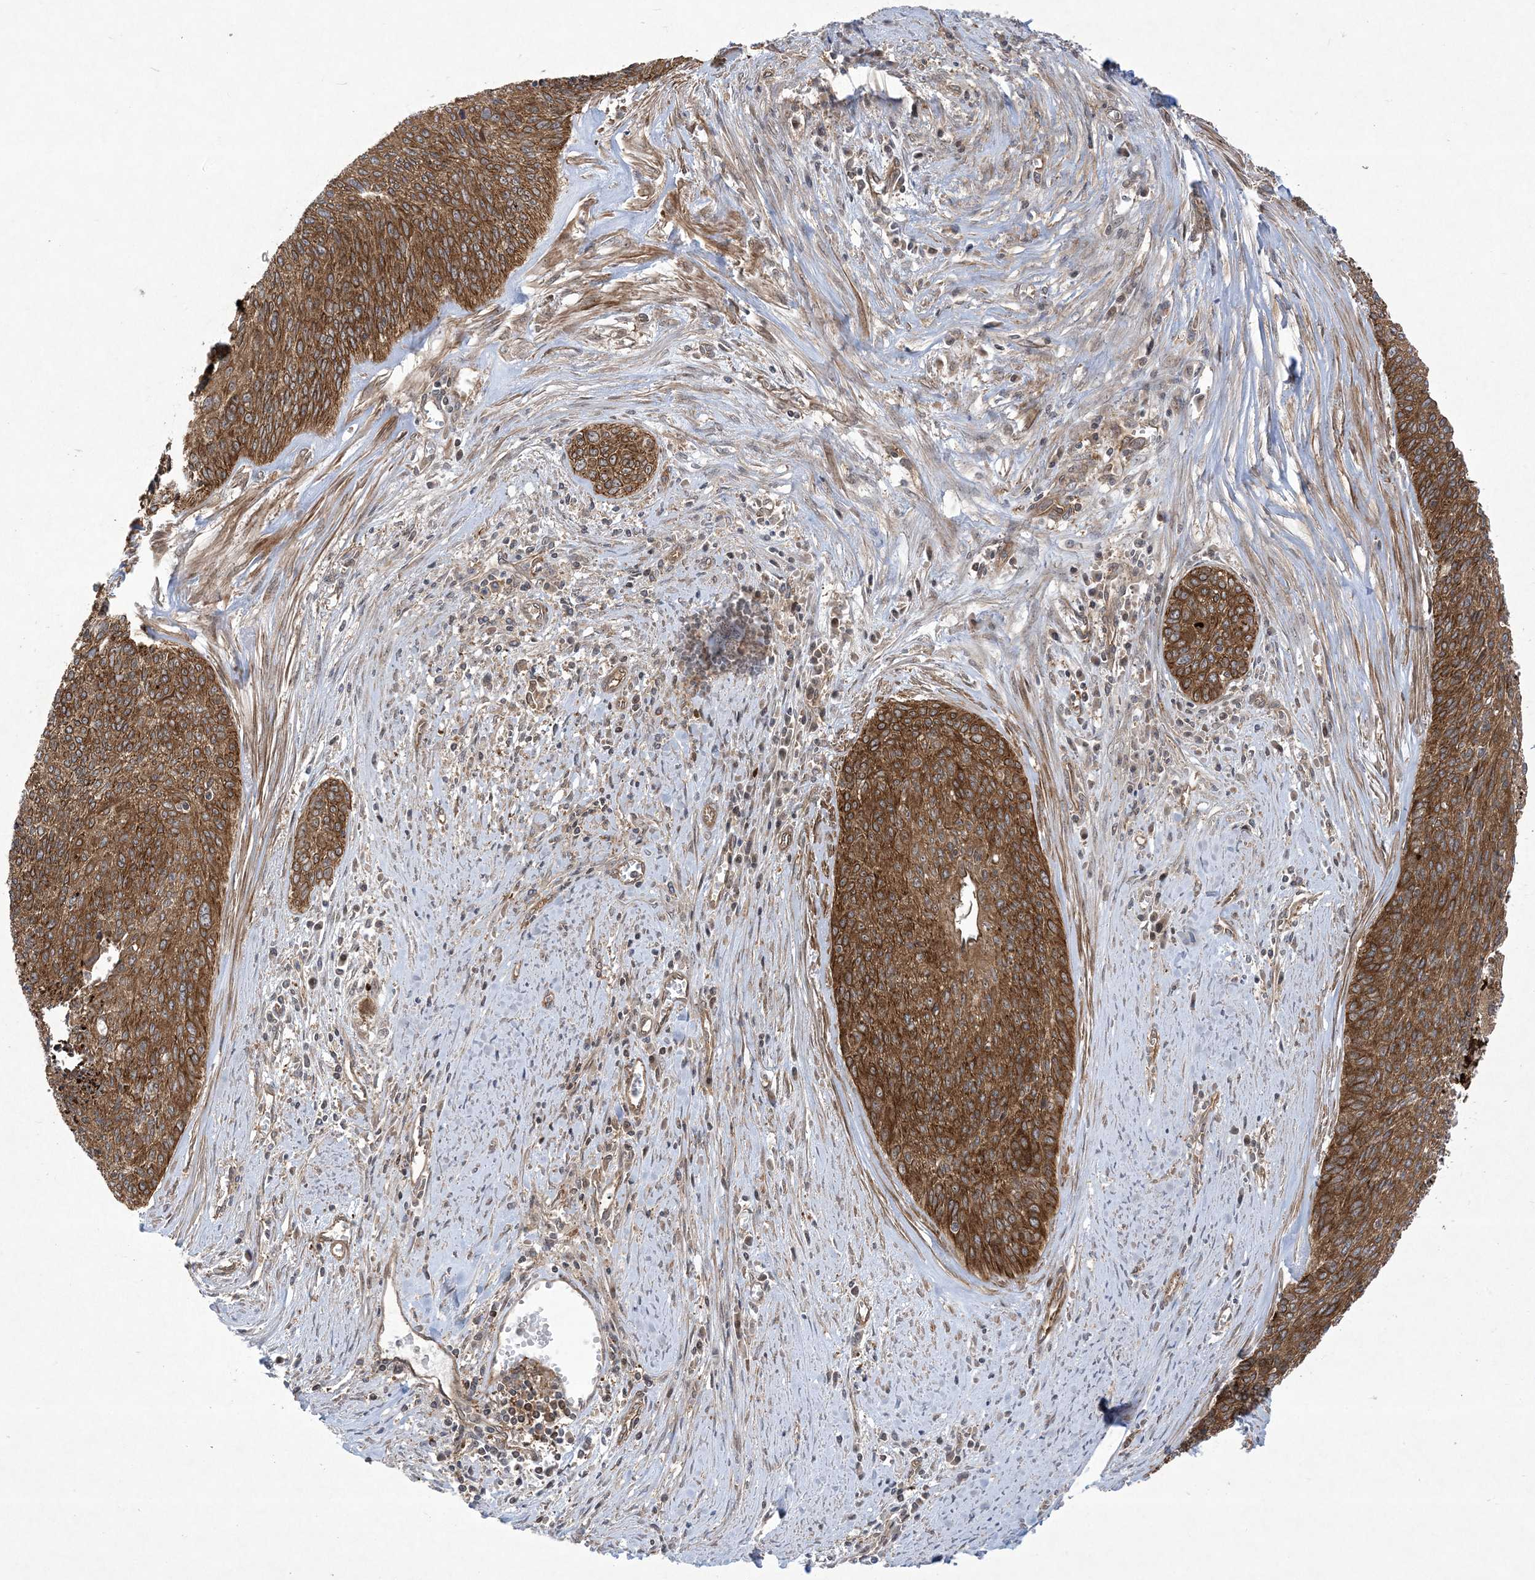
{"staining": {"intensity": "strong", "quantity": ">75%", "location": "cytoplasmic/membranous"}, "tissue": "cervical cancer", "cell_type": "Tumor cells", "image_type": "cancer", "snomed": [{"axis": "morphology", "description": "Squamous cell carcinoma, NOS"}, {"axis": "topography", "description": "Cervix"}], "caption": "Protein staining demonstrates strong cytoplasmic/membranous expression in approximately >75% of tumor cells in squamous cell carcinoma (cervical).", "gene": "SOGA3", "patient": {"sex": "female", "age": 55}}